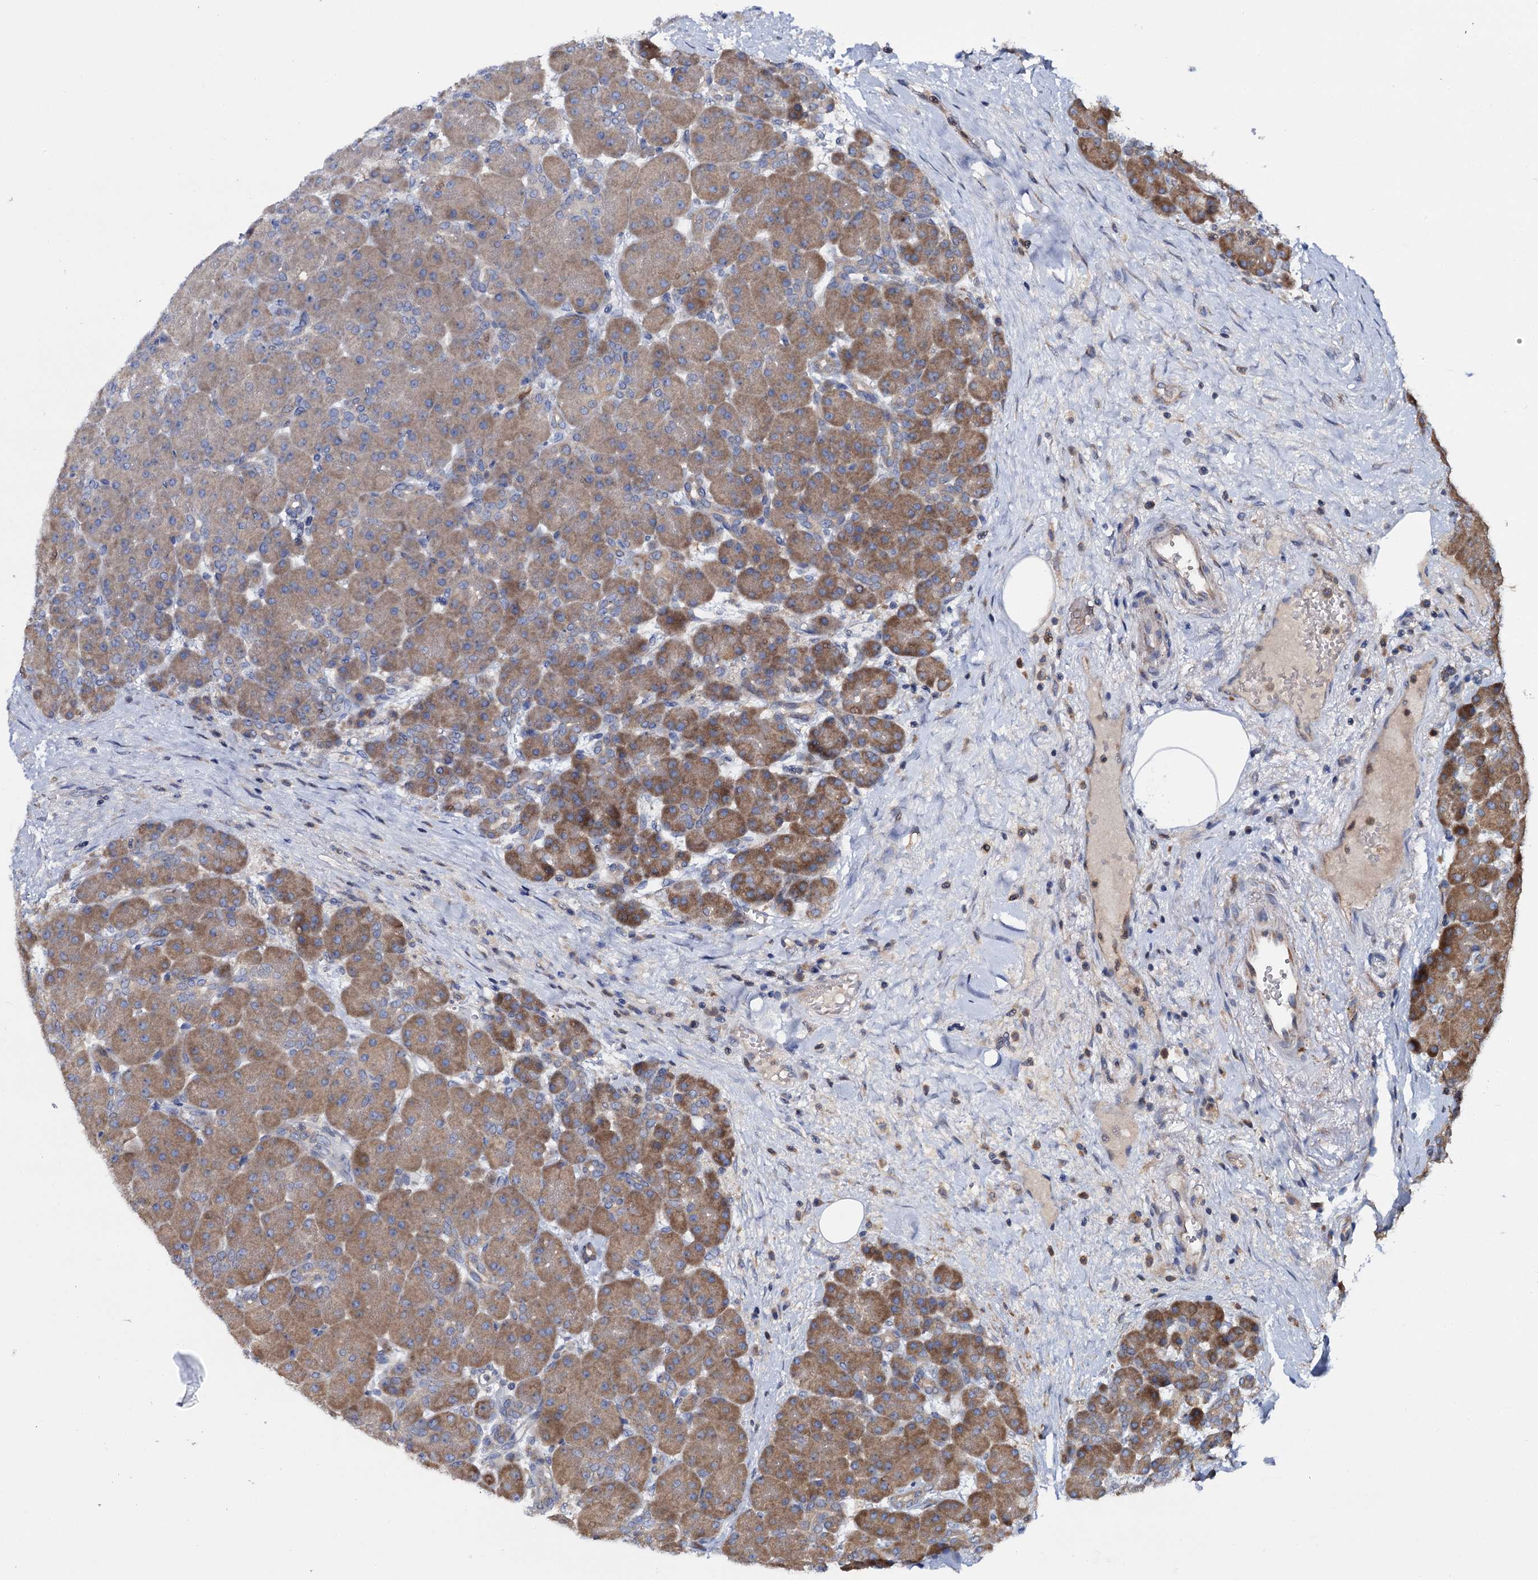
{"staining": {"intensity": "moderate", "quantity": ">75%", "location": "cytoplasmic/membranous"}, "tissue": "pancreas", "cell_type": "Exocrine glandular cells", "image_type": "normal", "snomed": [{"axis": "morphology", "description": "Normal tissue, NOS"}, {"axis": "topography", "description": "Pancreas"}], "caption": "IHC photomicrograph of normal pancreas stained for a protein (brown), which shows medium levels of moderate cytoplasmic/membranous expression in about >75% of exocrine glandular cells.", "gene": "CEP192", "patient": {"sex": "male", "age": 66}}